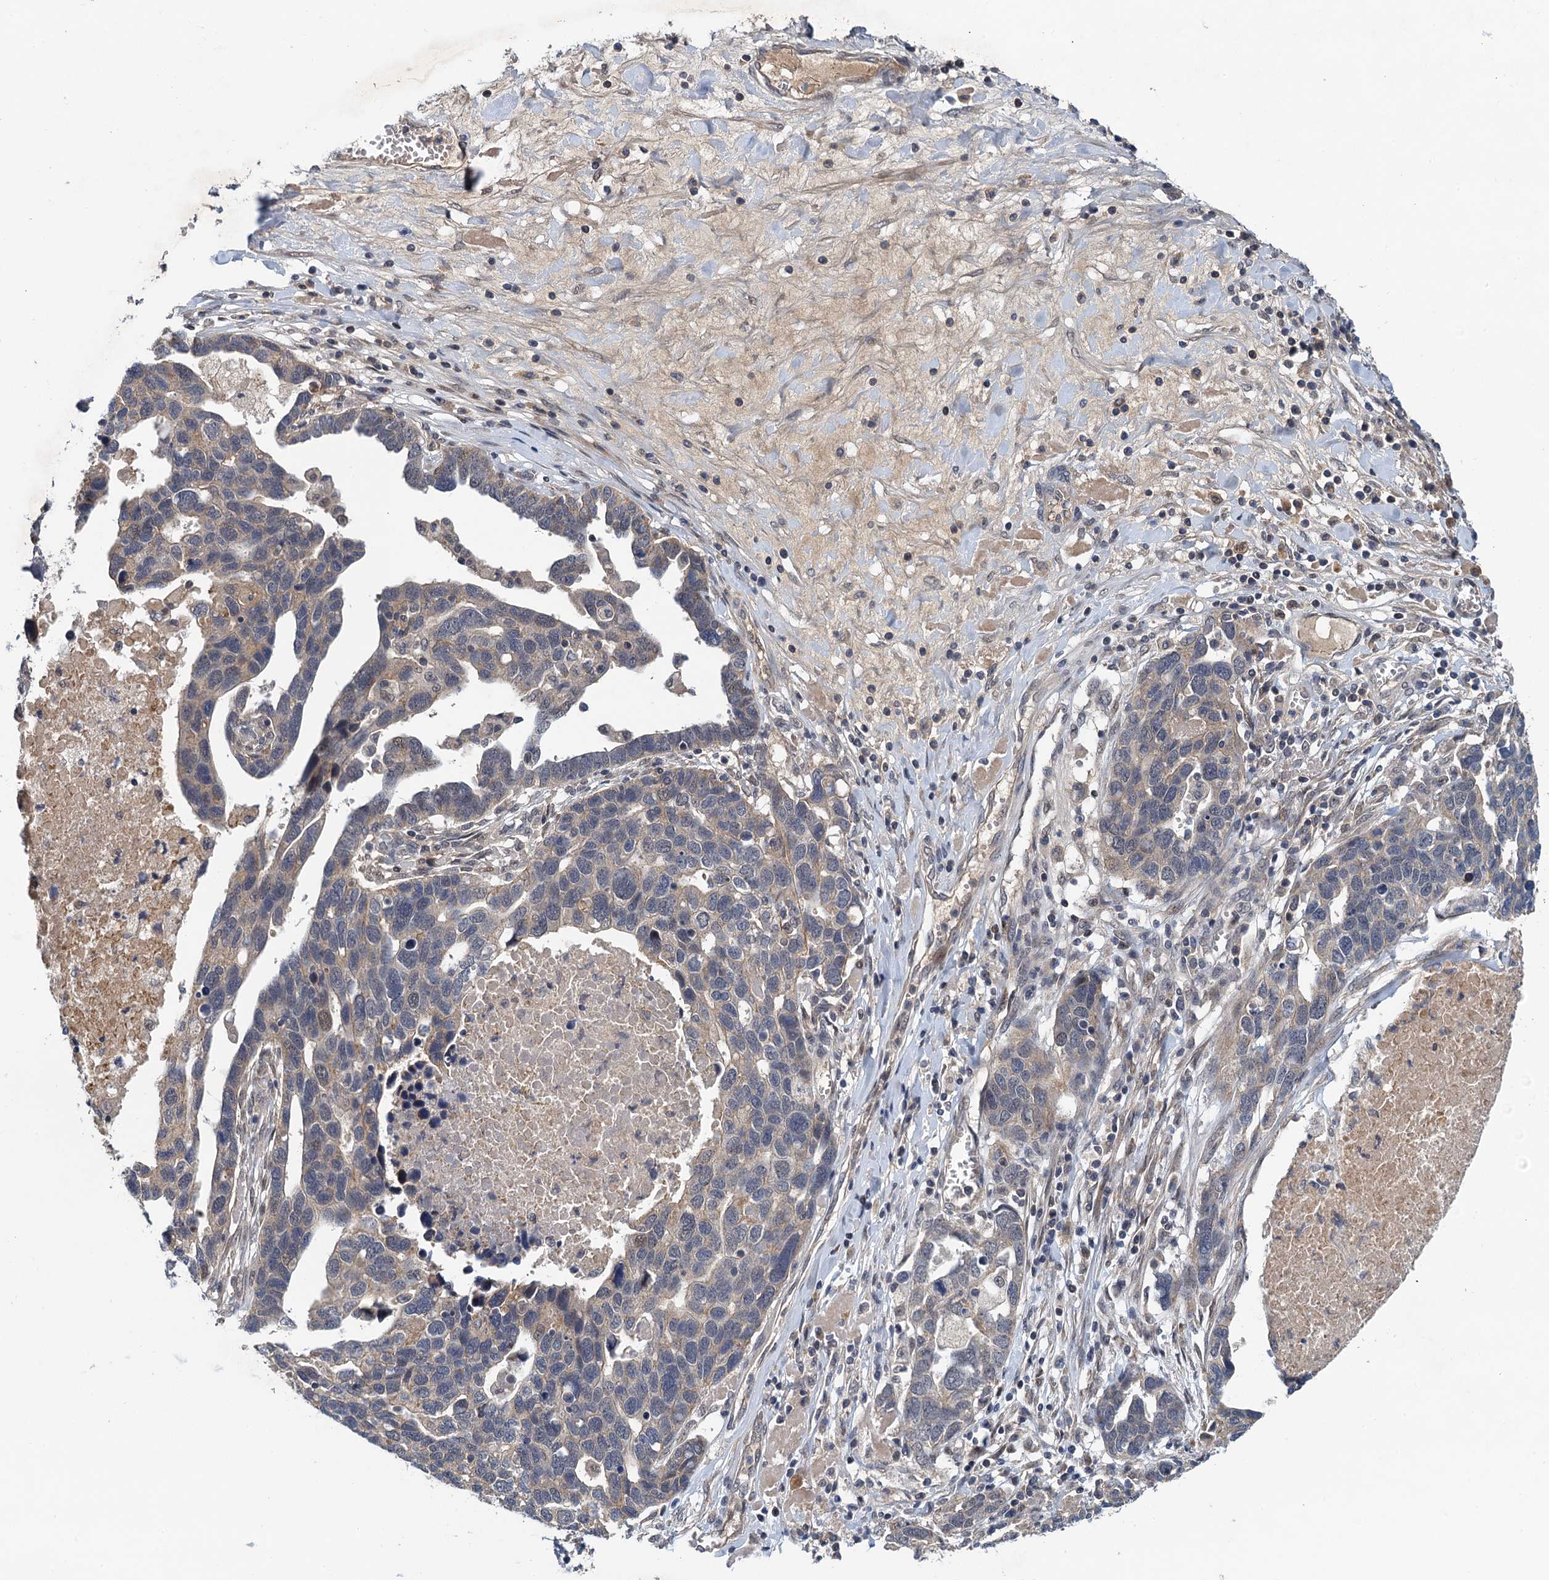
{"staining": {"intensity": "negative", "quantity": "none", "location": "none"}, "tissue": "ovarian cancer", "cell_type": "Tumor cells", "image_type": "cancer", "snomed": [{"axis": "morphology", "description": "Cystadenocarcinoma, serous, NOS"}, {"axis": "topography", "description": "Ovary"}], "caption": "The immunohistochemistry (IHC) image has no significant expression in tumor cells of ovarian serous cystadenocarcinoma tissue.", "gene": "MDM1", "patient": {"sex": "female", "age": 54}}